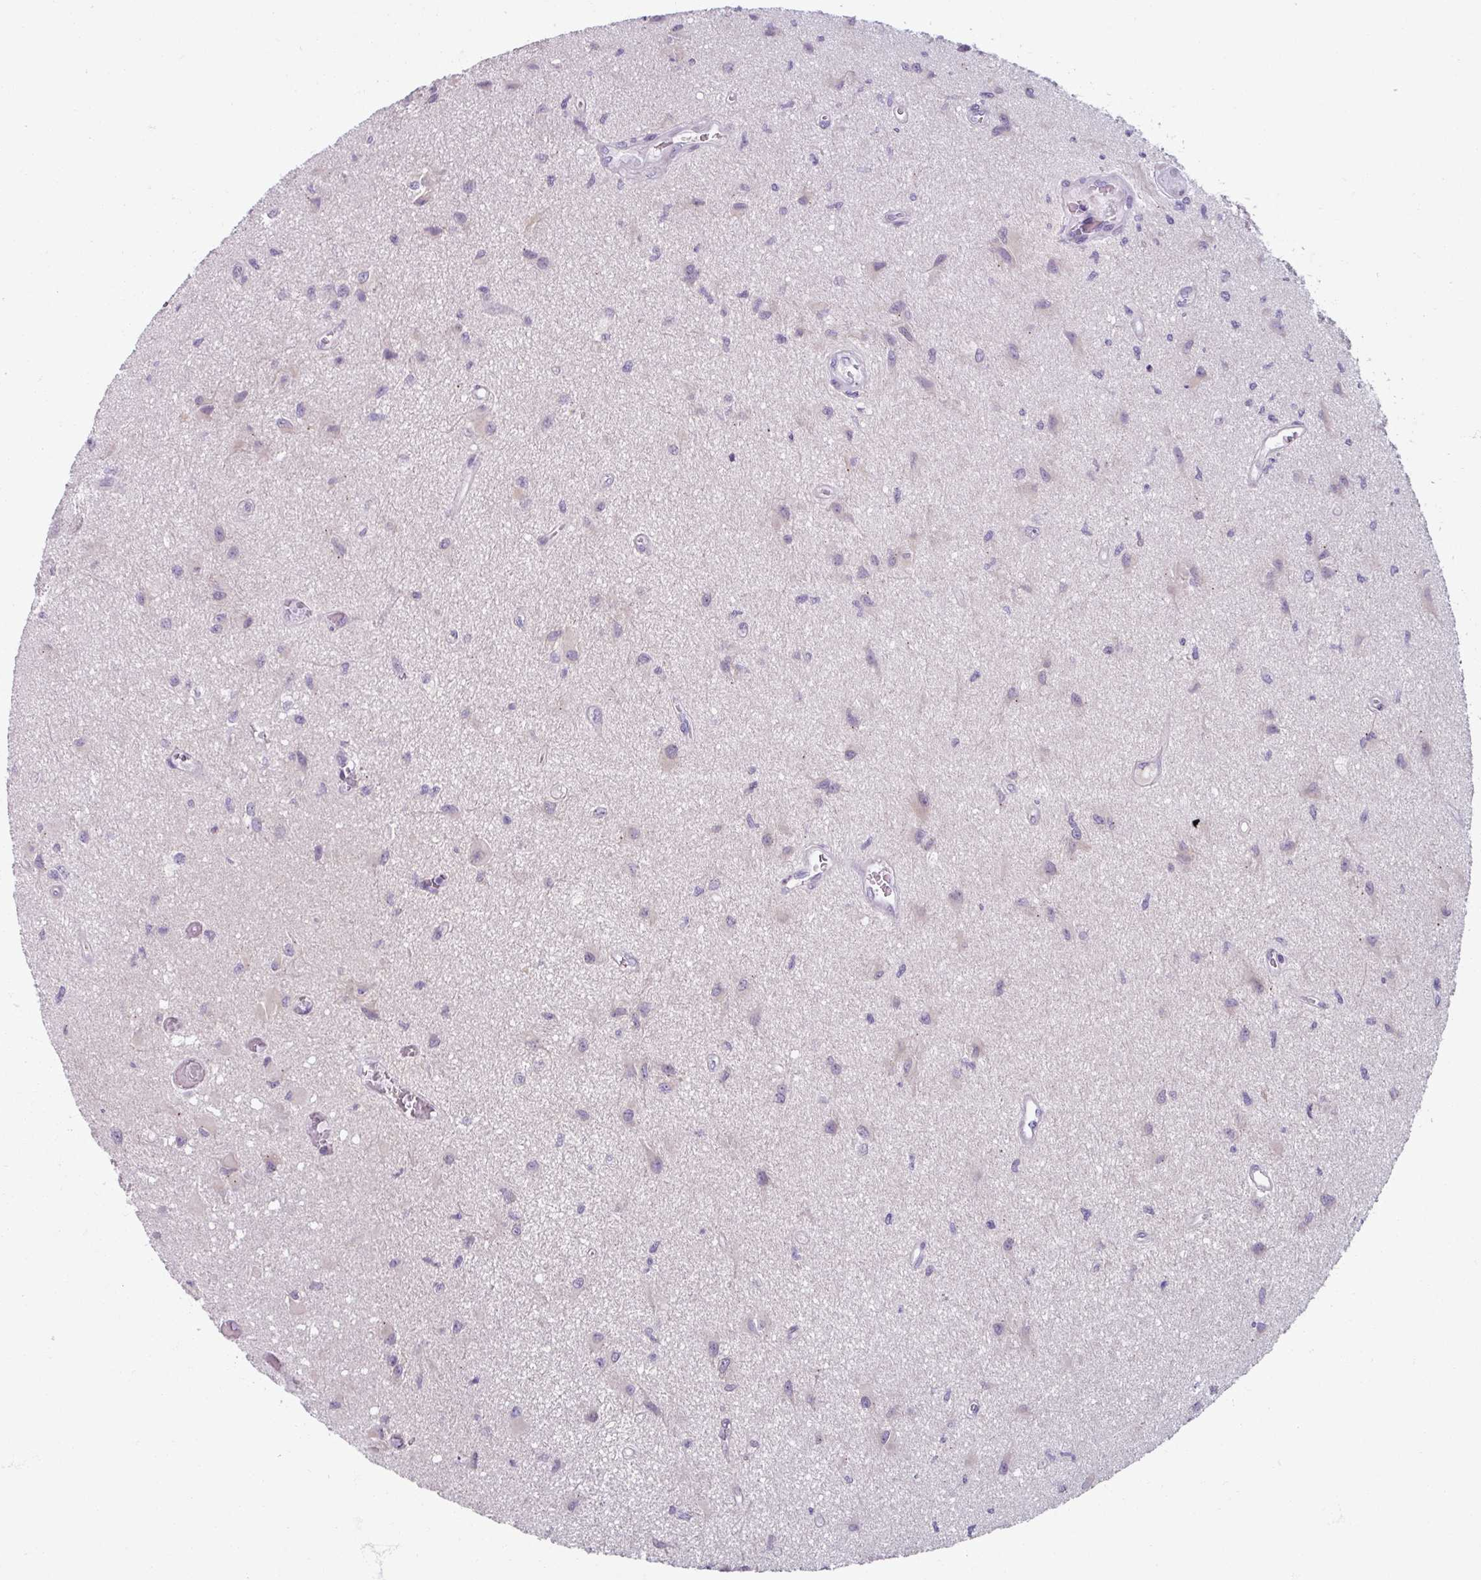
{"staining": {"intensity": "negative", "quantity": "none", "location": "none"}, "tissue": "glioma", "cell_type": "Tumor cells", "image_type": "cancer", "snomed": [{"axis": "morphology", "description": "Glioma, malignant, High grade"}, {"axis": "topography", "description": "Brain"}], "caption": "Tumor cells are negative for brown protein staining in glioma.", "gene": "SMIM11", "patient": {"sex": "male", "age": 67}}